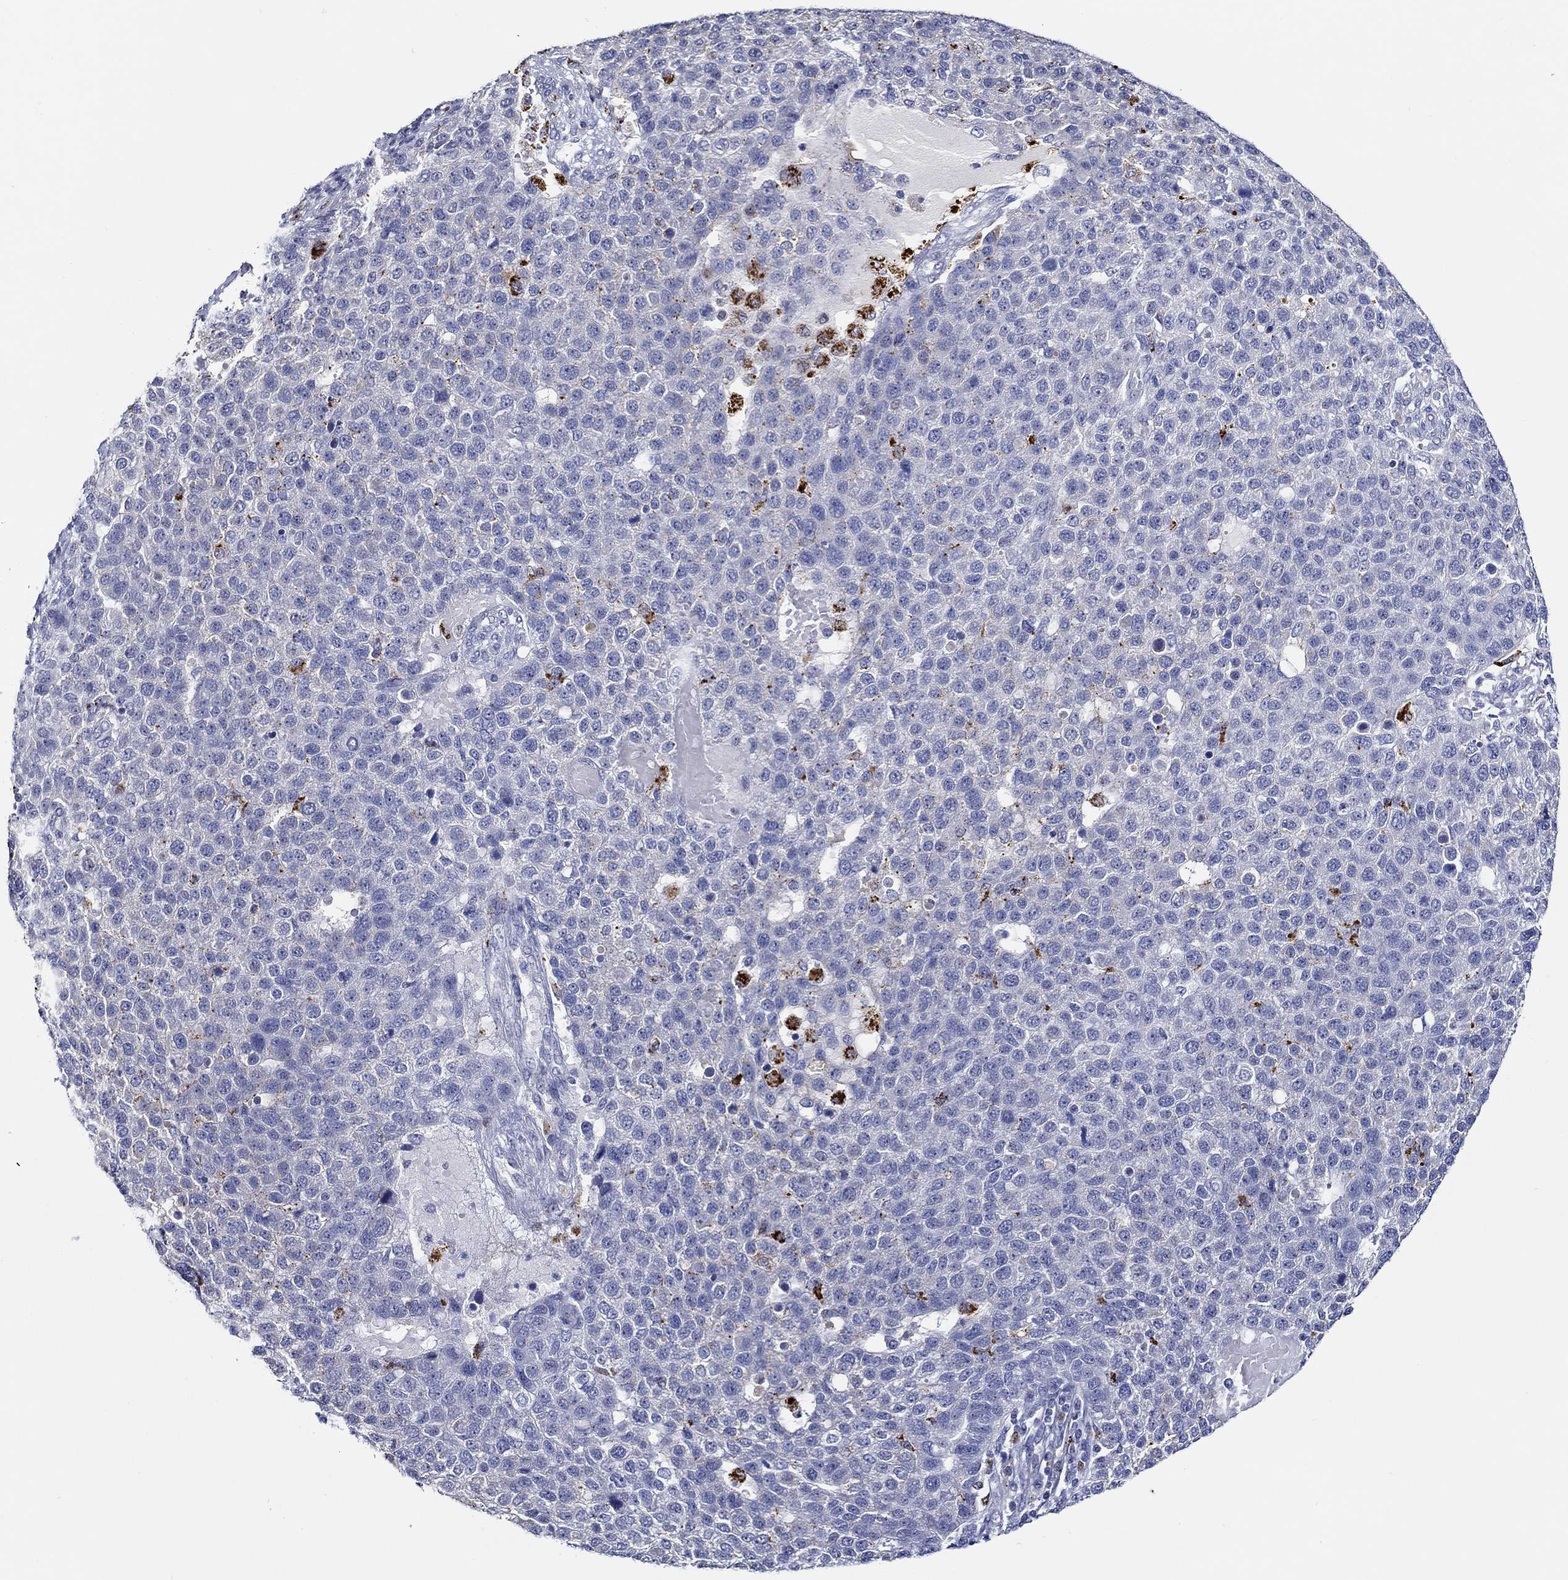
{"staining": {"intensity": "negative", "quantity": "none", "location": "none"}, "tissue": "pancreatic cancer", "cell_type": "Tumor cells", "image_type": "cancer", "snomed": [{"axis": "morphology", "description": "Adenocarcinoma, NOS"}, {"axis": "topography", "description": "Pancreas"}], "caption": "Histopathology image shows no protein expression in tumor cells of pancreatic adenocarcinoma tissue.", "gene": "GATA2", "patient": {"sex": "female", "age": 61}}